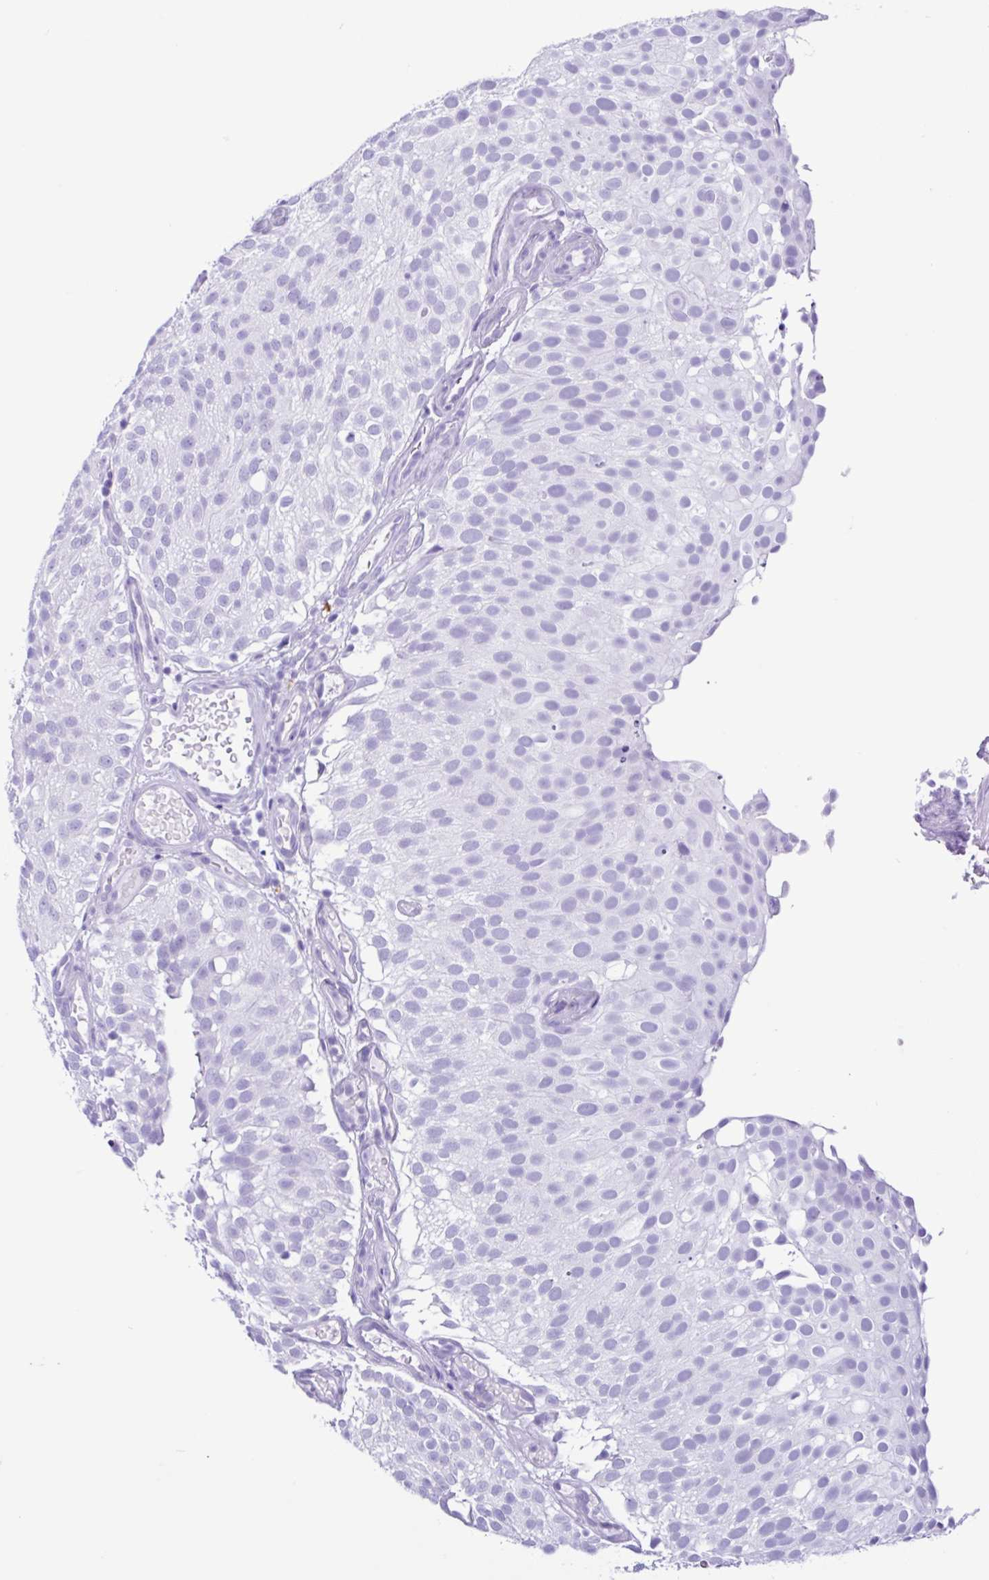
{"staining": {"intensity": "negative", "quantity": "none", "location": "none"}, "tissue": "urothelial cancer", "cell_type": "Tumor cells", "image_type": "cancer", "snomed": [{"axis": "morphology", "description": "Urothelial carcinoma, Low grade"}, {"axis": "topography", "description": "Urinary bladder"}], "caption": "The photomicrograph reveals no significant positivity in tumor cells of urothelial cancer. The staining is performed using DAB brown chromogen with nuclei counter-stained in using hematoxylin.", "gene": "PIGF", "patient": {"sex": "male", "age": 78}}